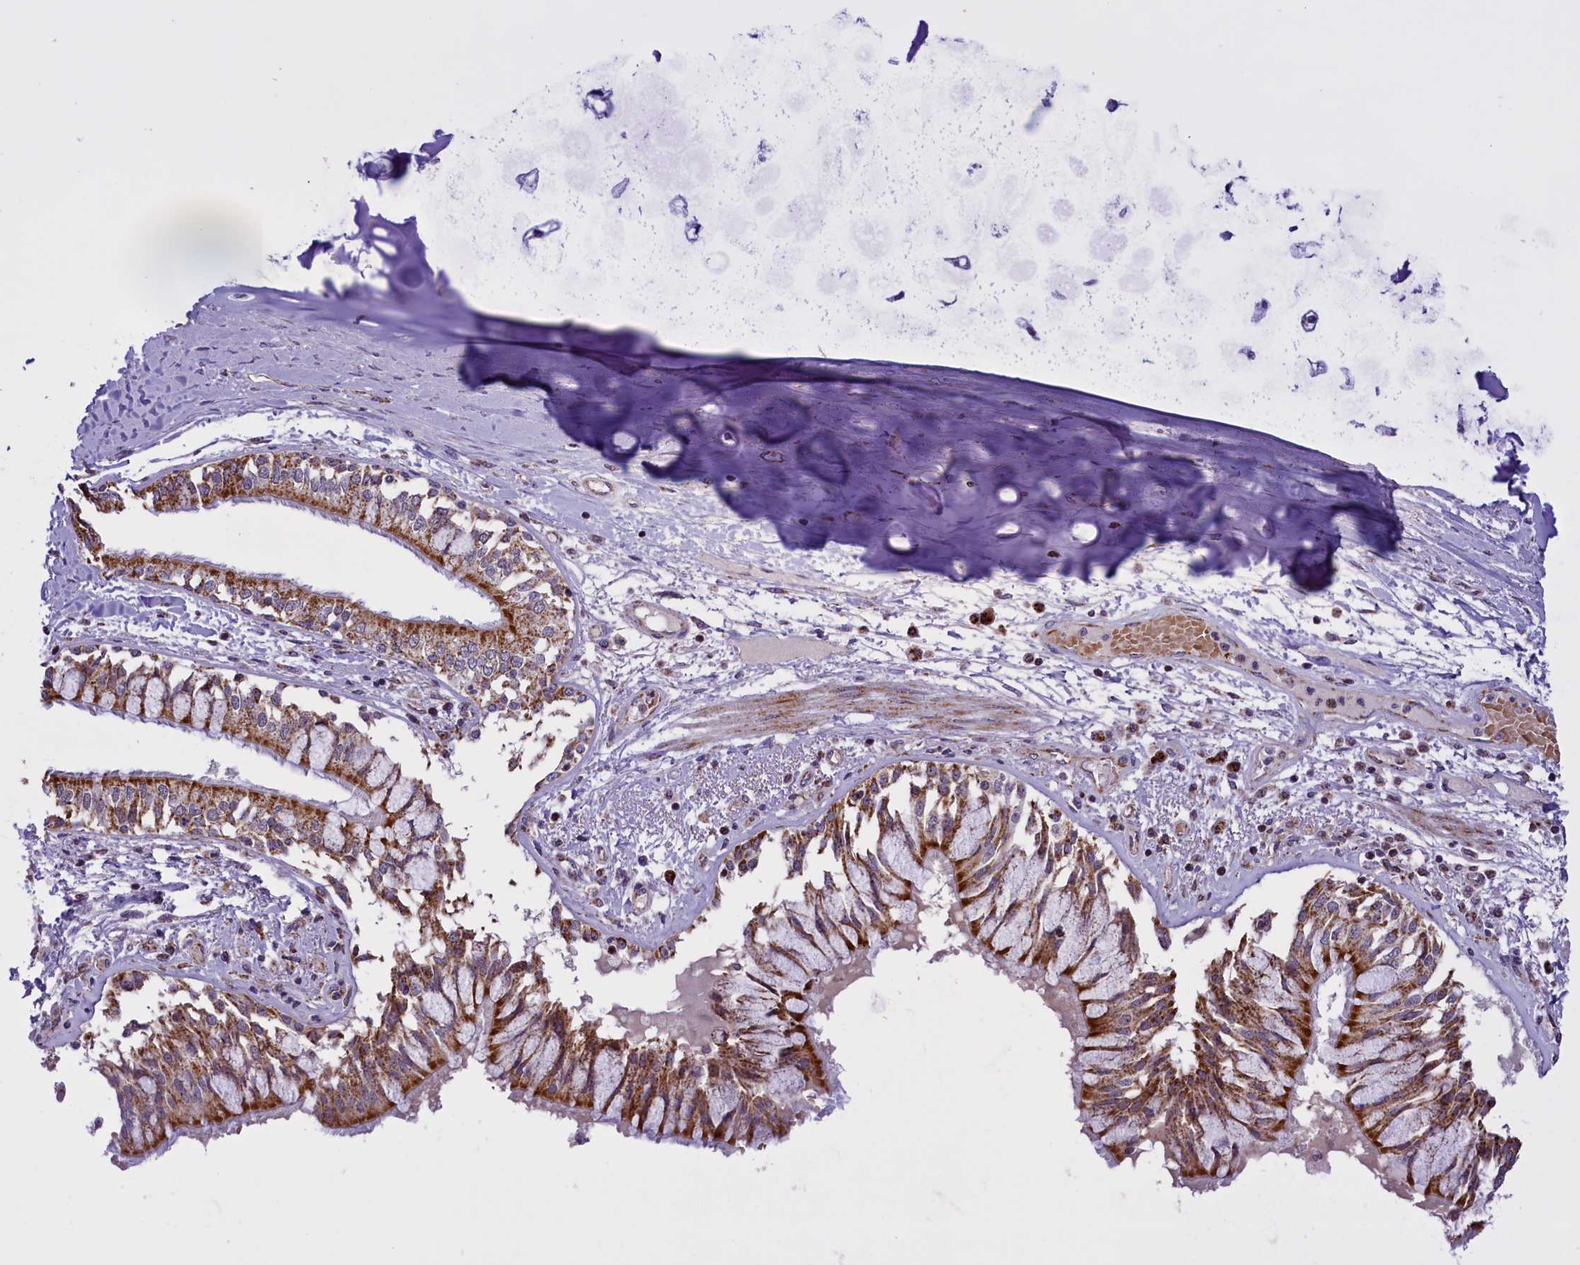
{"staining": {"intensity": "moderate", "quantity": "<25%", "location": "cytoplasmic/membranous"}, "tissue": "adipose tissue", "cell_type": "Adipocytes", "image_type": "normal", "snomed": [{"axis": "morphology", "description": "Normal tissue, NOS"}, {"axis": "topography", "description": "Cartilage tissue"}, {"axis": "topography", "description": "Bronchus"}, {"axis": "topography", "description": "Lung"}, {"axis": "topography", "description": "Peripheral nerve tissue"}], "caption": "An immunohistochemistry (IHC) image of unremarkable tissue is shown. Protein staining in brown shows moderate cytoplasmic/membranous positivity in adipose tissue within adipocytes. The staining was performed using DAB to visualize the protein expression in brown, while the nuclei were stained in blue with hematoxylin (Magnification: 20x).", "gene": "NDUFS5", "patient": {"sex": "female", "age": 49}}